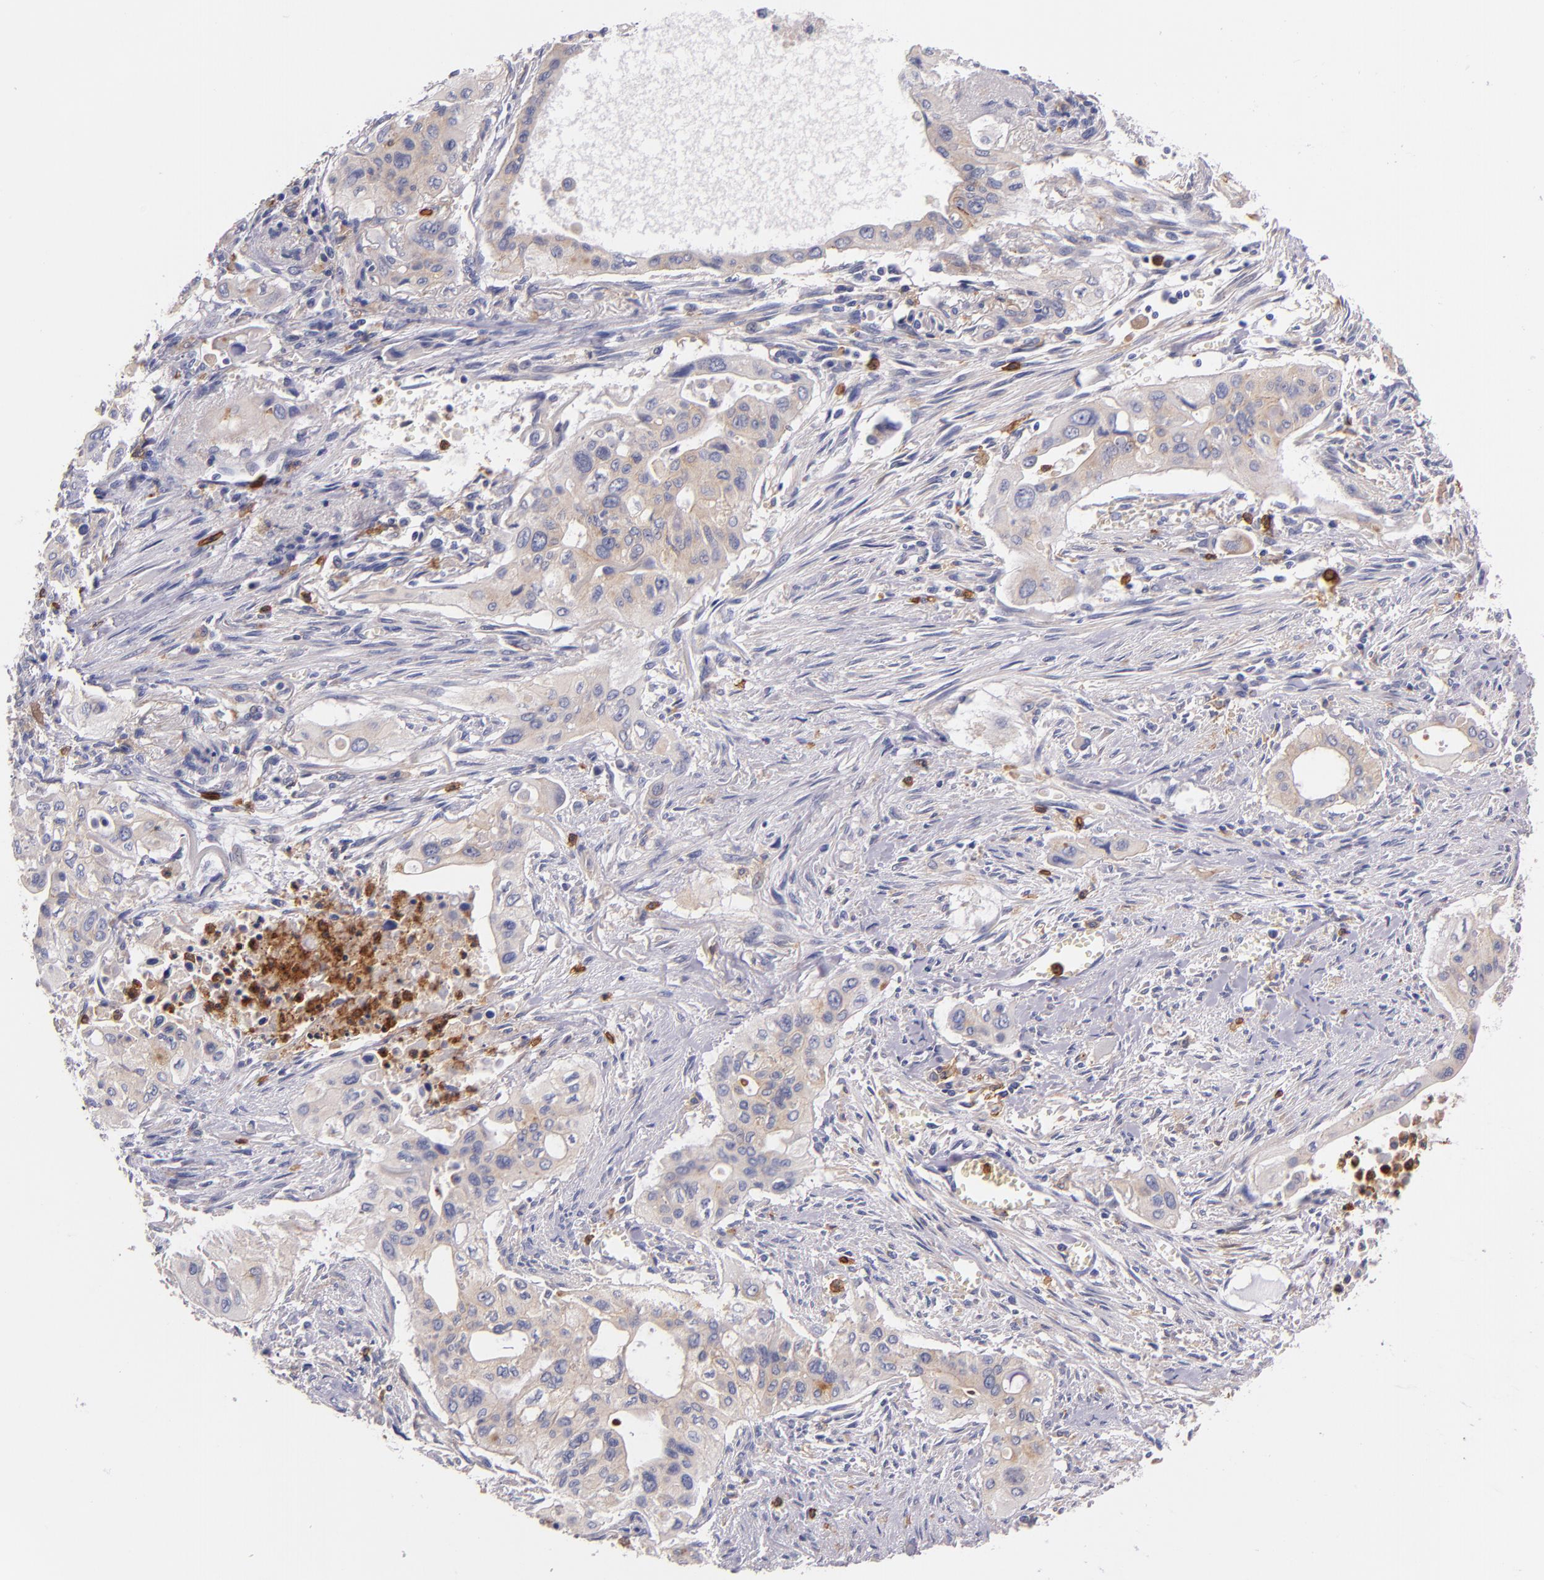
{"staining": {"intensity": "weak", "quantity": "25%-75%", "location": "cytoplasmic/membranous"}, "tissue": "pancreatic cancer", "cell_type": "Tumor cells", "image_type": "cancer", "snomed": [{"axis": "morphology", "description": "Adenocarcinoma, NOS"}, {"axis": "topography", "description": "Pancreas"}], "caption": "Pancreatic adenocarcinoma tissue reveals weak cytoplasmic/membranous positivity in about 25%-75% of tumor cells, visualized by immunohistochemistry.", "gene": "C5AR1", "patient": {"sex": "male", "age": 77}}